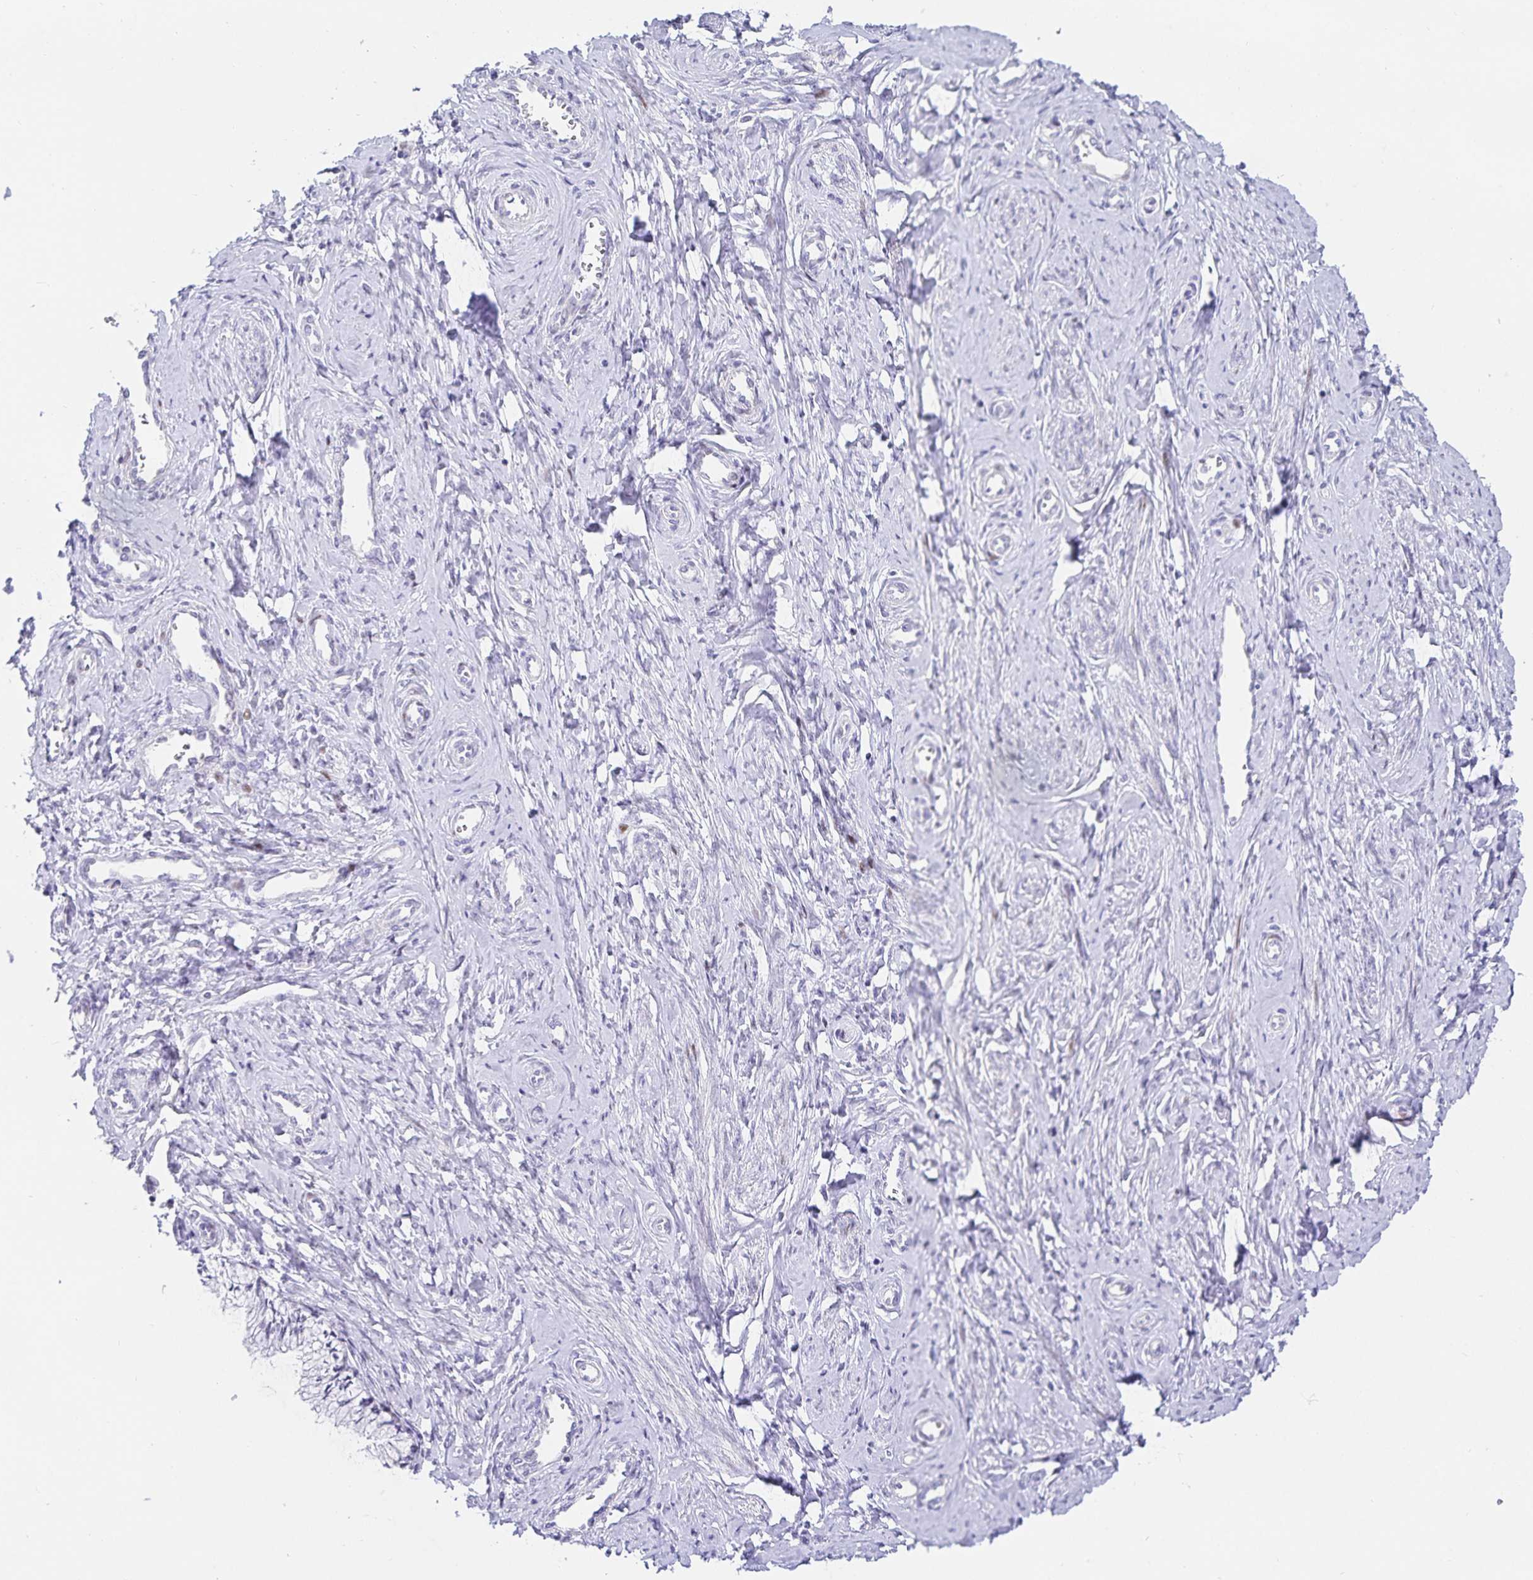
{"staining": {"intensity": "negative", "quantity": "none", "location": "none"}, "tissue": "cervix", "cell_type": "Glandular cells", "image_type": "normal", "snomed": [{"axis": "morphology", "description": "Normal tissue, NOS"}, {"axis": "topography", "description": "Cervix"}], "caption": "A high-resolution micrograph shows immunohistochemistry staining of benign cervix, which shows no significant positivity in glandular cells. (IHC, brightfield microscopy, high magnification).", "gene": "KBTBD13", "patient": {"sex": "female", "age": 24}}